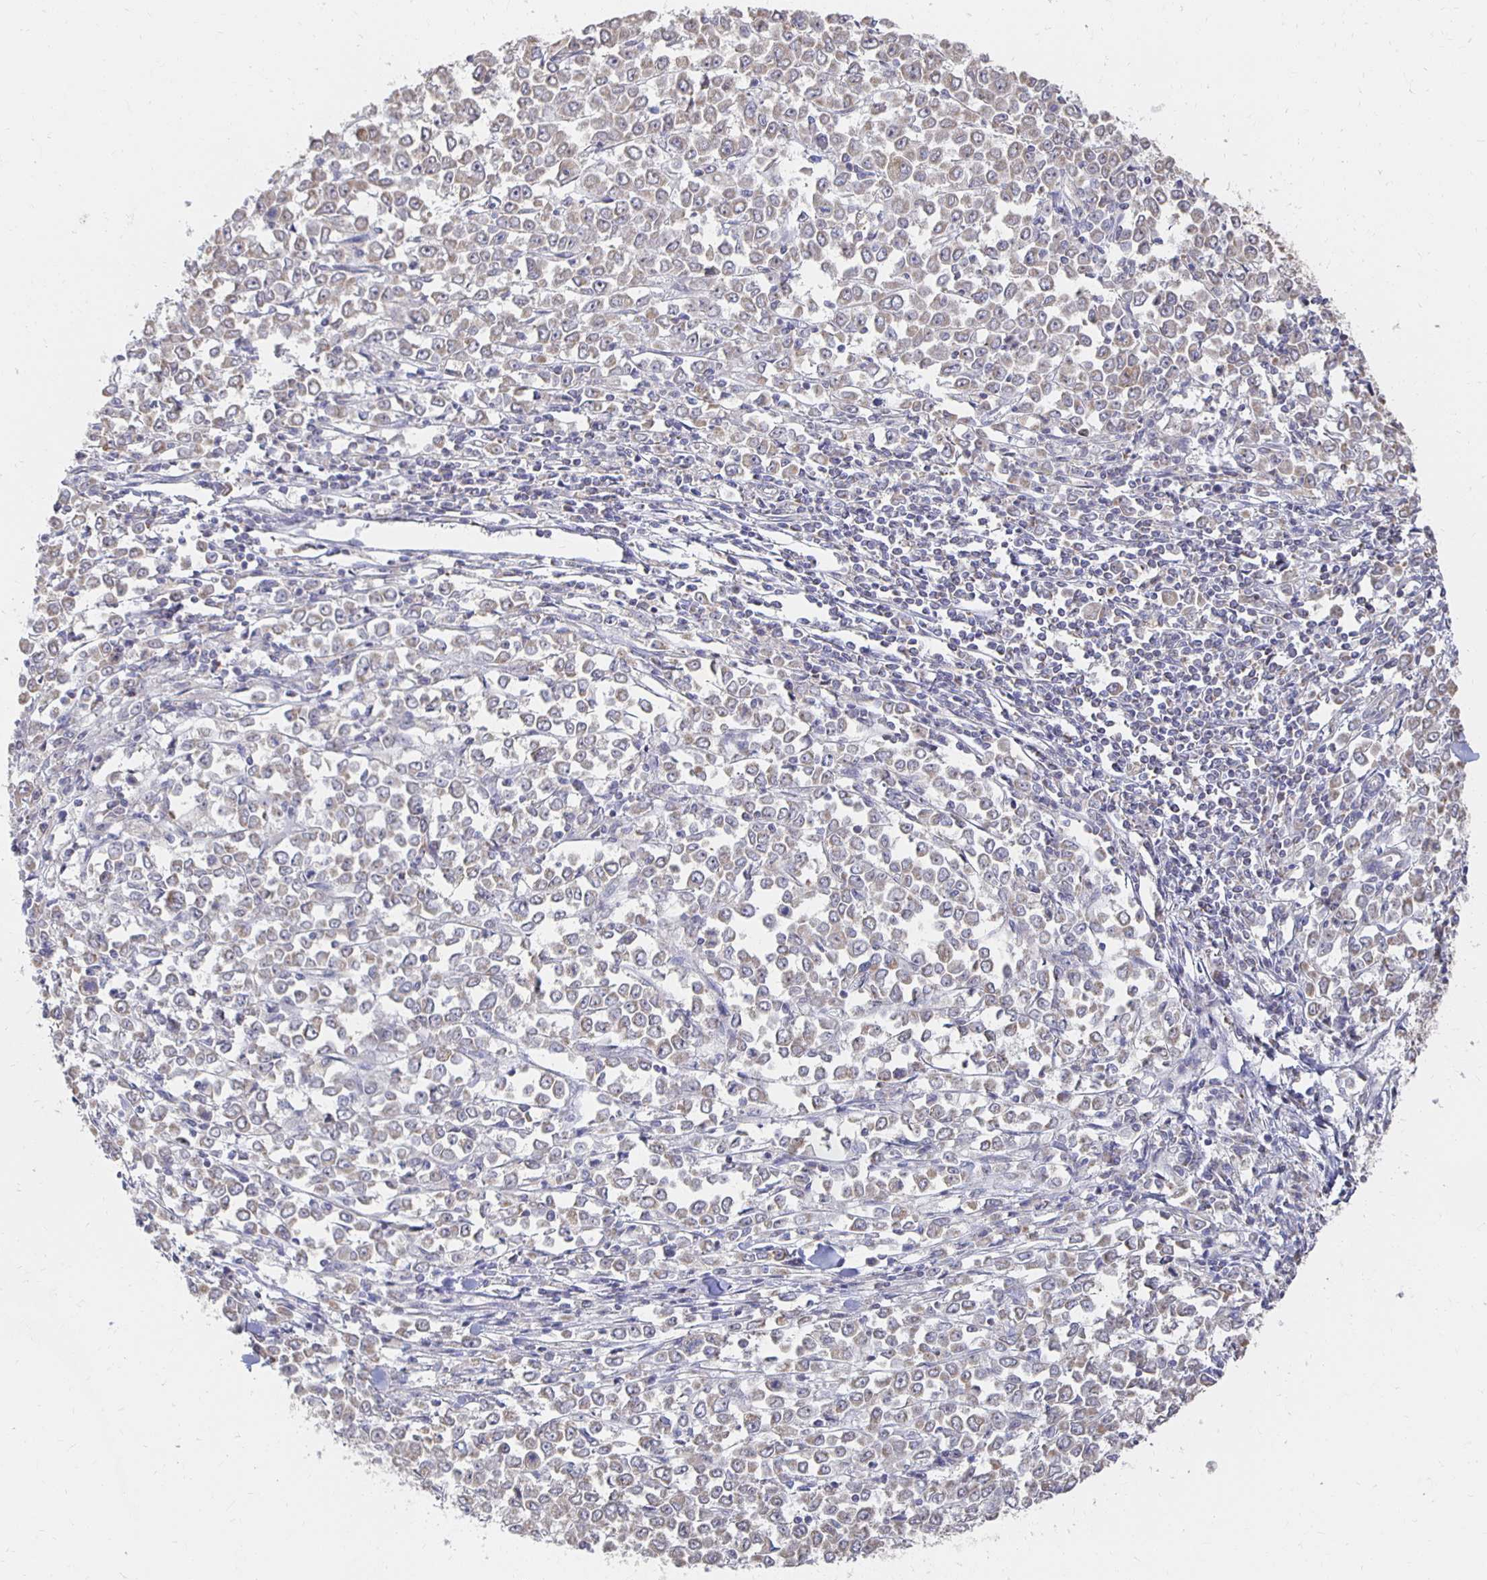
{"staining": {"intensity": "weak", "quantity": "25%-75%", "location": "cytoplasmic/membranous"}, "tissue": "stomach cancer", "cell_type": "Tumor cells", "image_type": "cancer", "snomed": [{"axis": "morphology", "description": "Adenocarcinoma, NOS"}, {"axis": "topography", "description": "Stomach, upper"}], "caption": "Immunohistochemical staining of human stomach cancer (adenocarcinoma) exhibits low levels of weak cytoplasmic/membranous positivity in about 25%-75% of tumor cells.", "gene": "NKX2-8", "patient": {"sex": "male", "age": 70}}